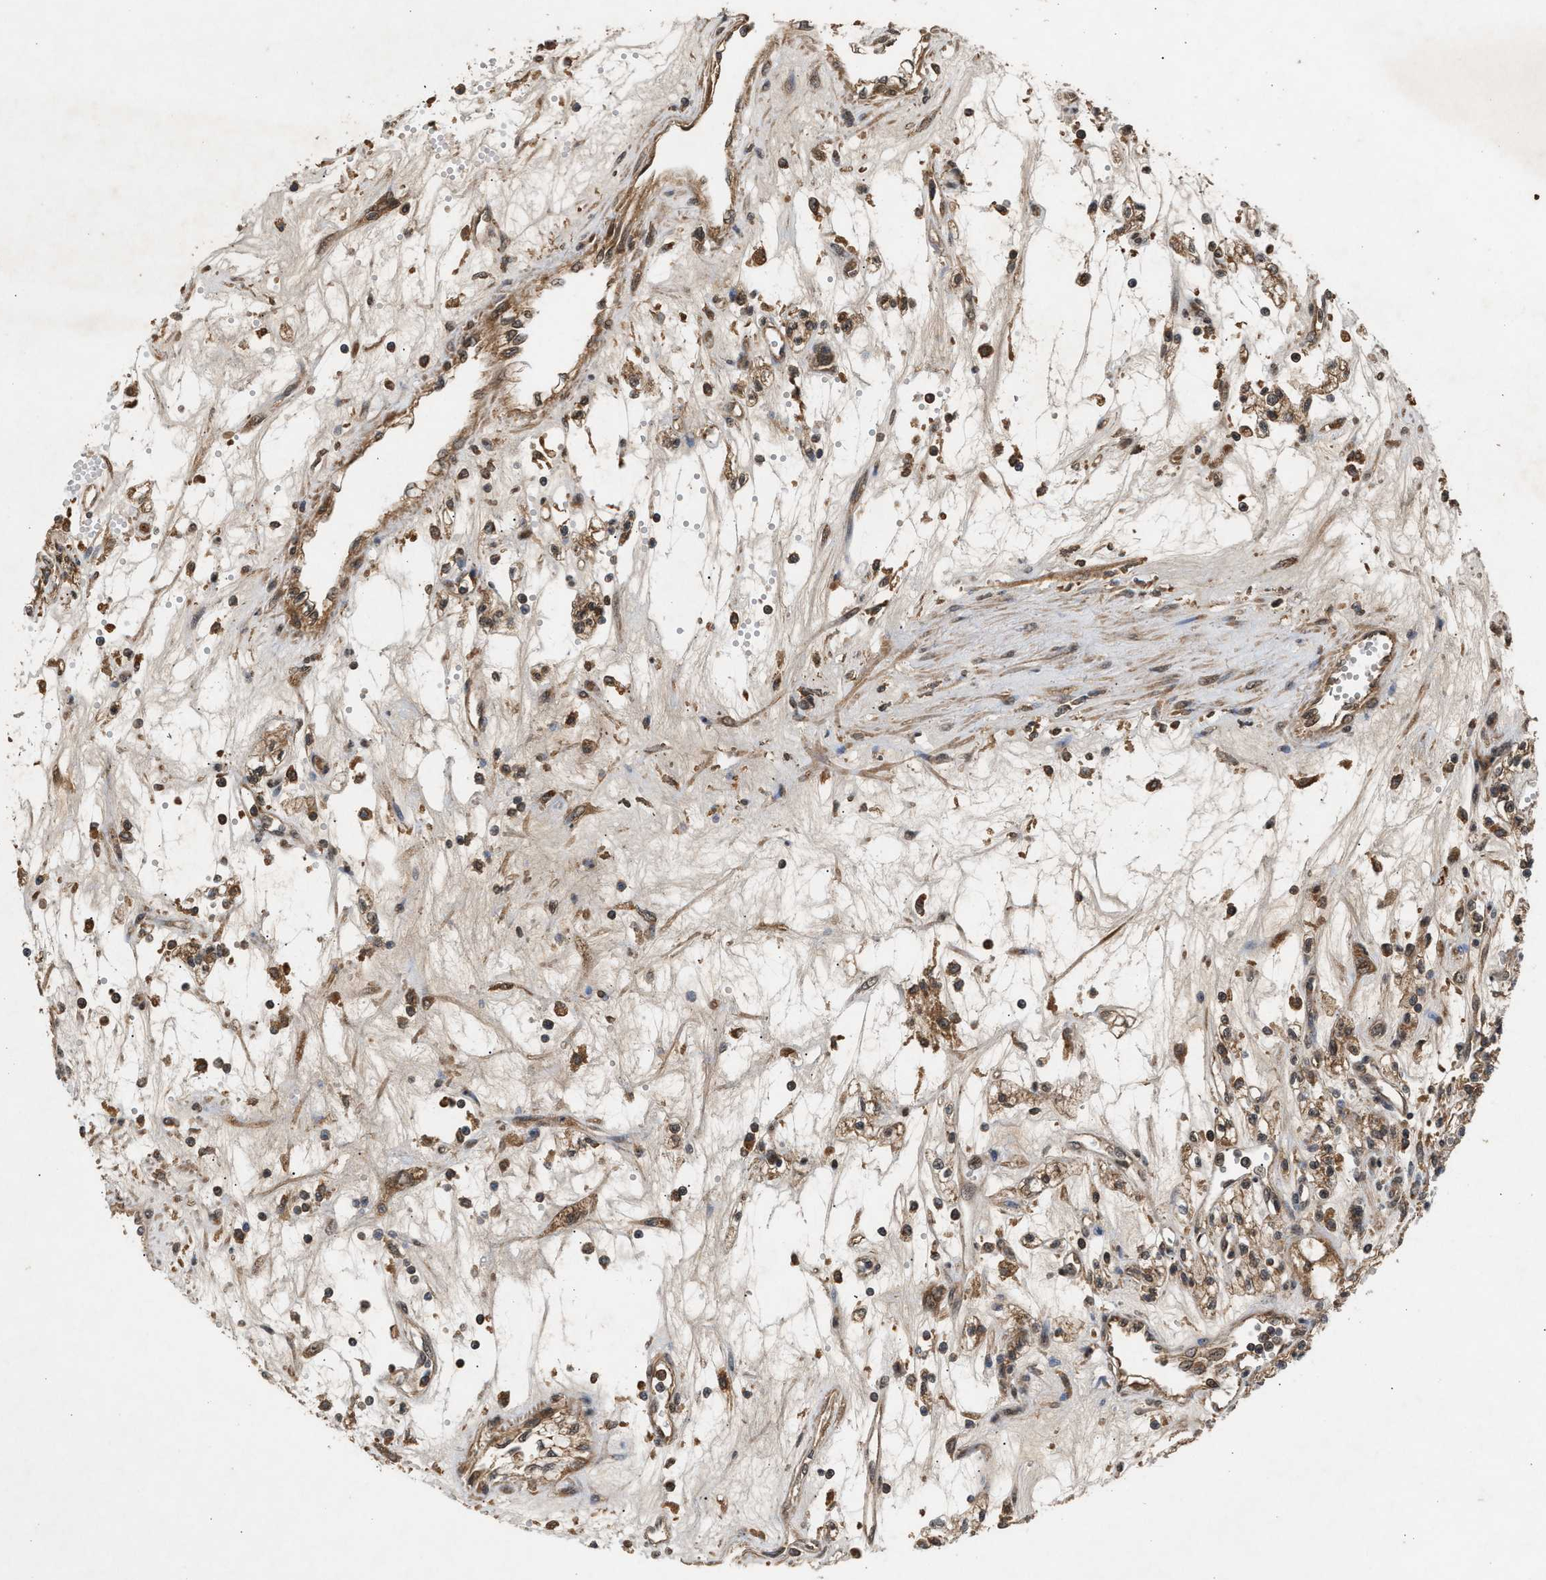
{"staining": {"intensity": "moderate", "quantity": ">75%", "location": "cytoplasmic/membranous"}, "tissue": "renal cancer", "cell_type": "Tumor cells", "image_type": "cancer", "snomed": [{"axis": "morphology", "description": "Adenocarcinoma, NOS"}, {"axis": "topography", "description": "Kidney"}], "caption": "A photomicrograph of human adenocarcinoma (renal) stained for a protein exhibits moderate cytoplasmic/membranous brown staining in tumor cells.", "gene": "RUSC2", "patient": {"sex": "male", "age": 59}}